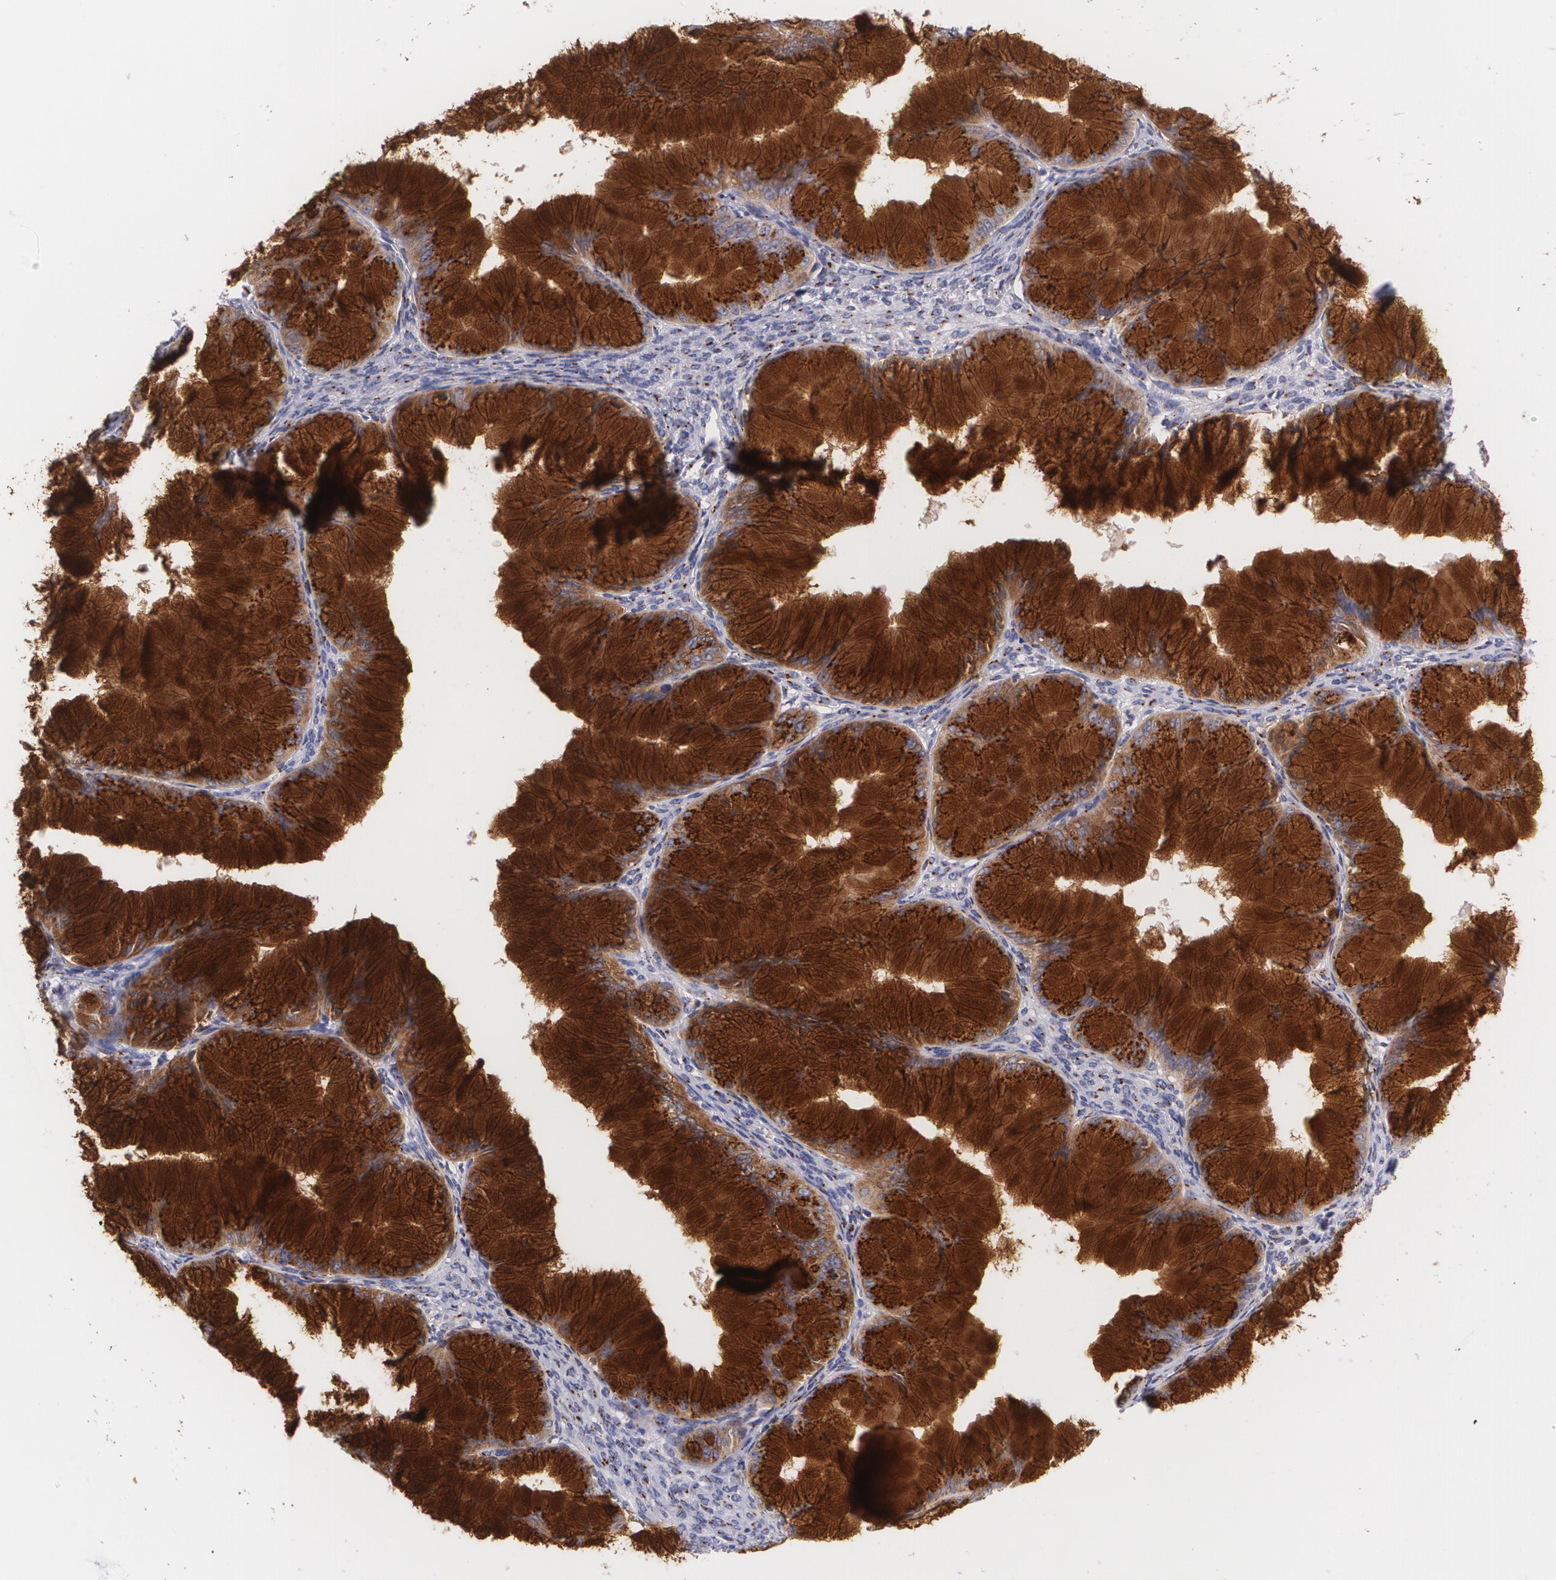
{"staining": {"intensity": "strong", "quantity": ">75%", "location": "cytoplasmic/membranous"}, "tissue": "ovarian cancer", "cell_type": "Tumor cells", "image_type": "cancer", "snomed": [{"axis": "morphology", "description": "Cystadenocarcinoma, mucinous, NOS"}, {"axis": "topography", "description": "Ovary"}], "caption": "Protein analysis of ovarian cancer (mucinous cystadenocarcinoma) tissue displays strong cytoplasmic/membranous positivity in approximately >75% of tumor cells. The protein is stained brown, and the nuclei are stained in blue (DAB (3,3'-diaminobenzidine) IHC with brightfield microscopy, high magnification).", "gene": "CILK1", "patient": {"sex": "female", "age": 63}}